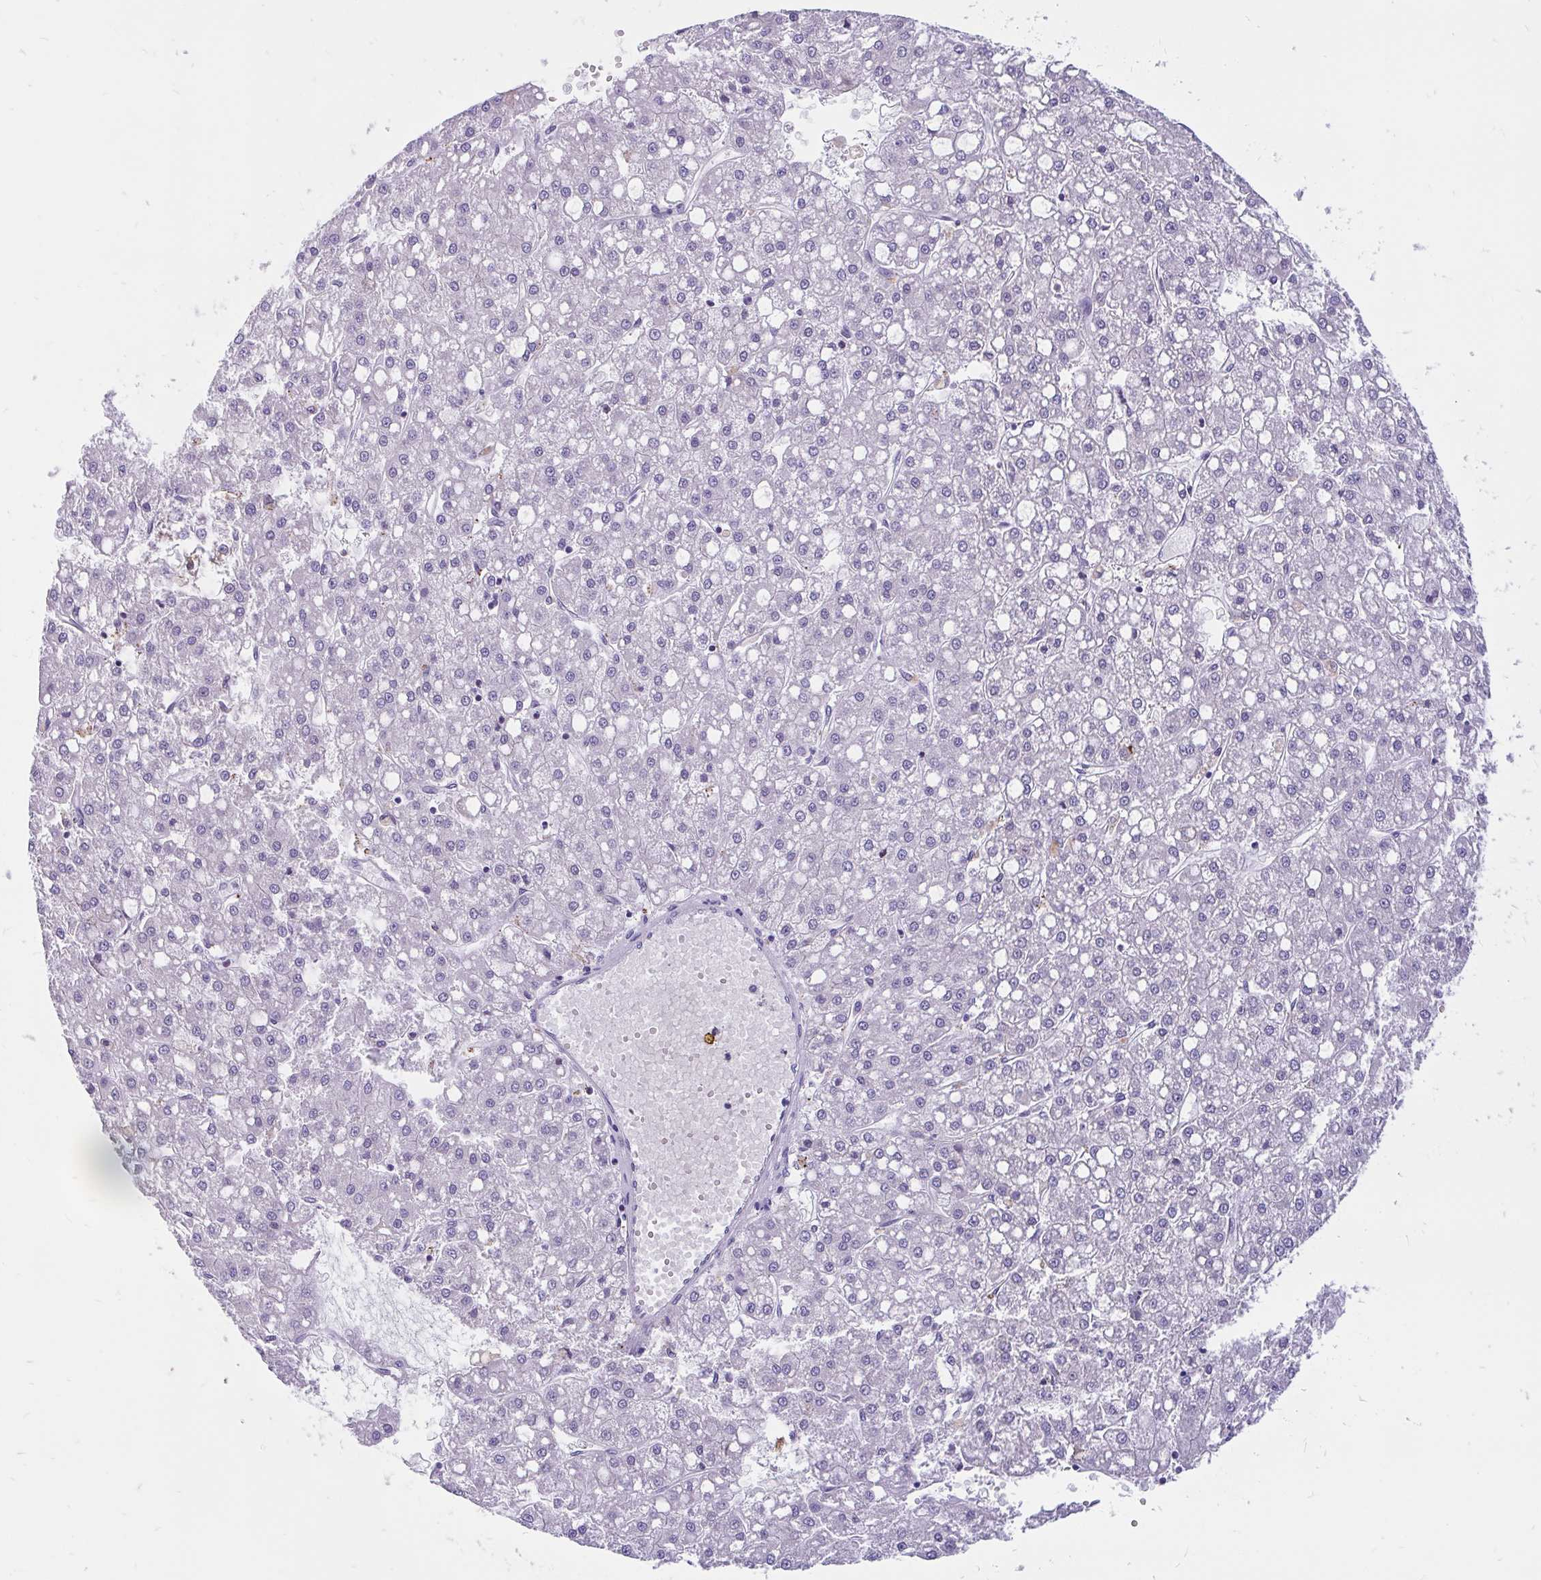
{"staining": {"intensity": "negative", "quantity": "none", "location": "none"}, "tissue": "liver cancer", "cell_type": "Tumor cells", "image_type": "cancer", "snomed": [{"axis": "morphology", "description": "Carcinoma, Hepatocellular, NOS"}, {"axis": "topography", "description": "Liver"}], "caption": "Immunohistochemistry (IHC) of human hepatocellular carcinoma (liver) reveals no positivity in tumor cells.", "gene": "KIAA2013", "patient": {"sex": "male", "age": 67}}